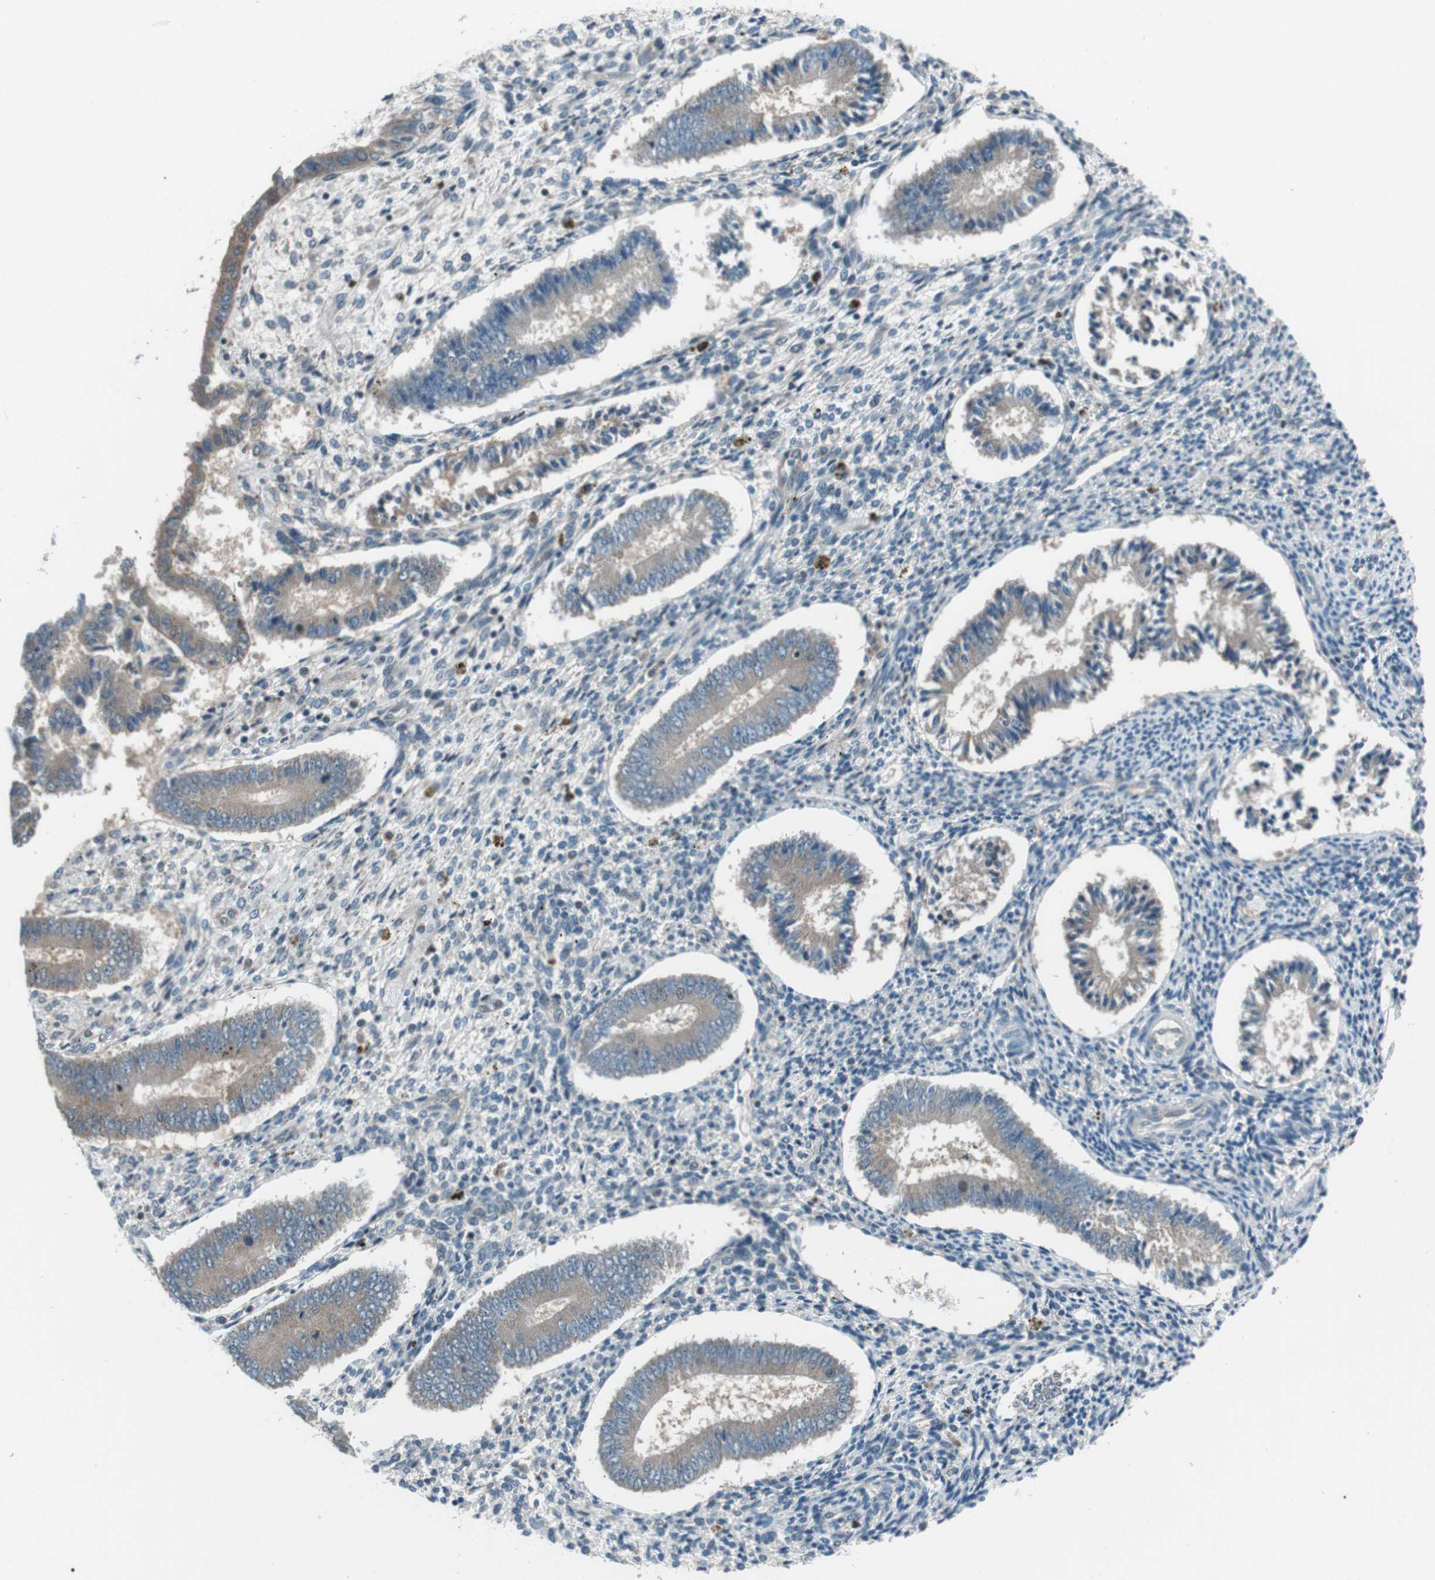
{"staining": {"intensity": "negative", "quantity": "none", "location": "none"}, "tissue": "endometrium", "cell_type": "Cells in endometrial stroma", "image_type": "normal", "snomed": [{"axis": "morphology", "description": "Normal tissue, NOS"}, {"axis": "topography", "description": "Endometrium"}], "caption": "Immunohistochemistry (IHC) micrograph of benign endometrium: human endometrium stained with DAB displays no significant protein staining in cells in endometrial stroma.", "gene": "LRIG2", "patient": {"sex": "female", "age": 42}}